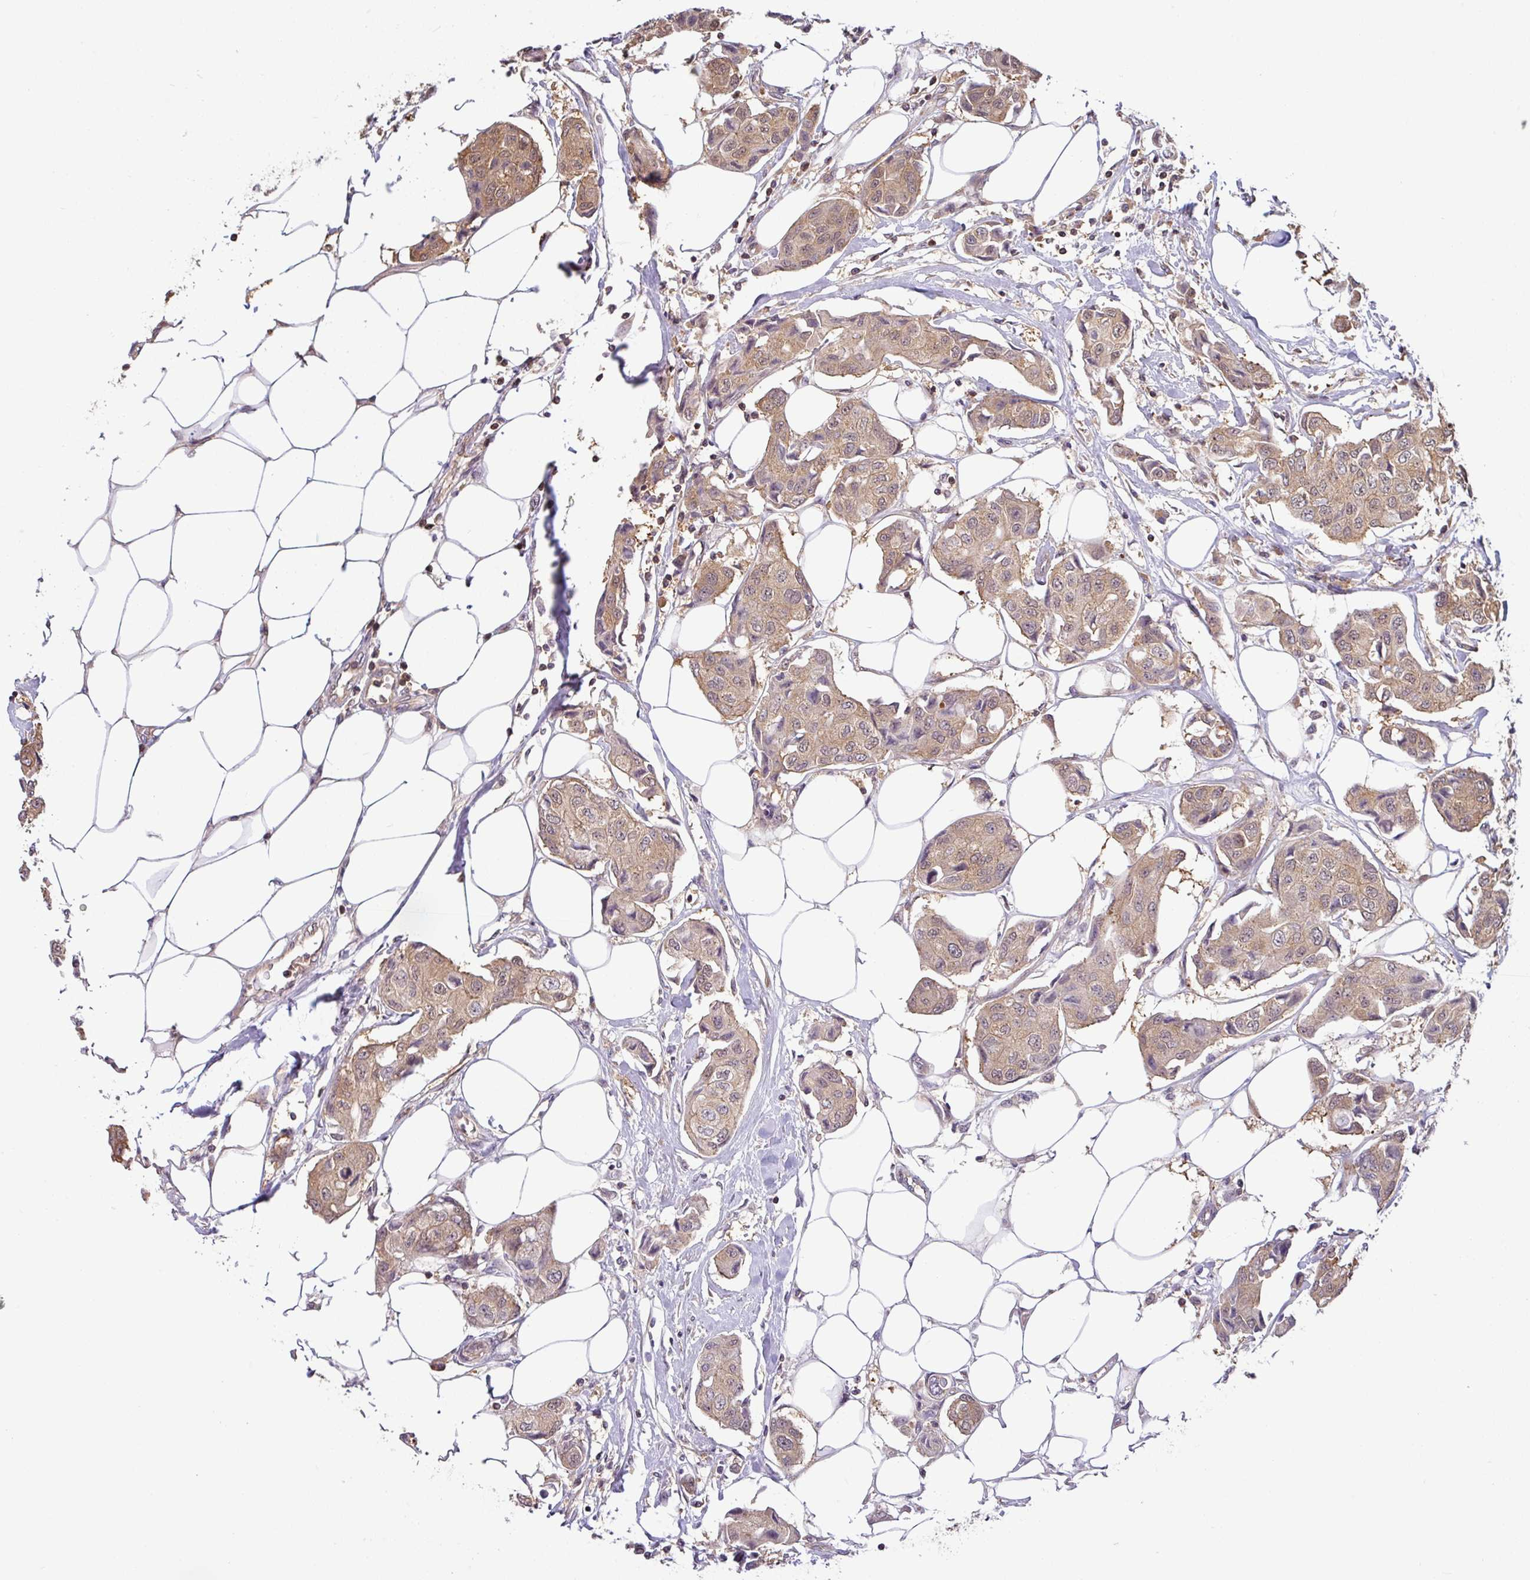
{"staining": {"intensity": "weak", "quantity": ">75%", "location": "cytoplasmic/membranous"}, "tissue": "breast cancer", "cell_type": "Tumor cells", "image_type": "cancer", "snomed": [{"axis": "morphology", "description": "Duct carcinoma"}, {"axis": "topography", "description": "Breast"}, {"axis": "topography", "description": "Lymph node"}], "caption": "A brown stain shows weak cytoplasmic/membranous staining of a protein in infiltrating ductal carcinoma (breast) tumor cells. (brown staining indicates protein expression, while blue staining denotes nuclei).", "gene": "SHB", "patient": {"sex": "female", "age": 80}}